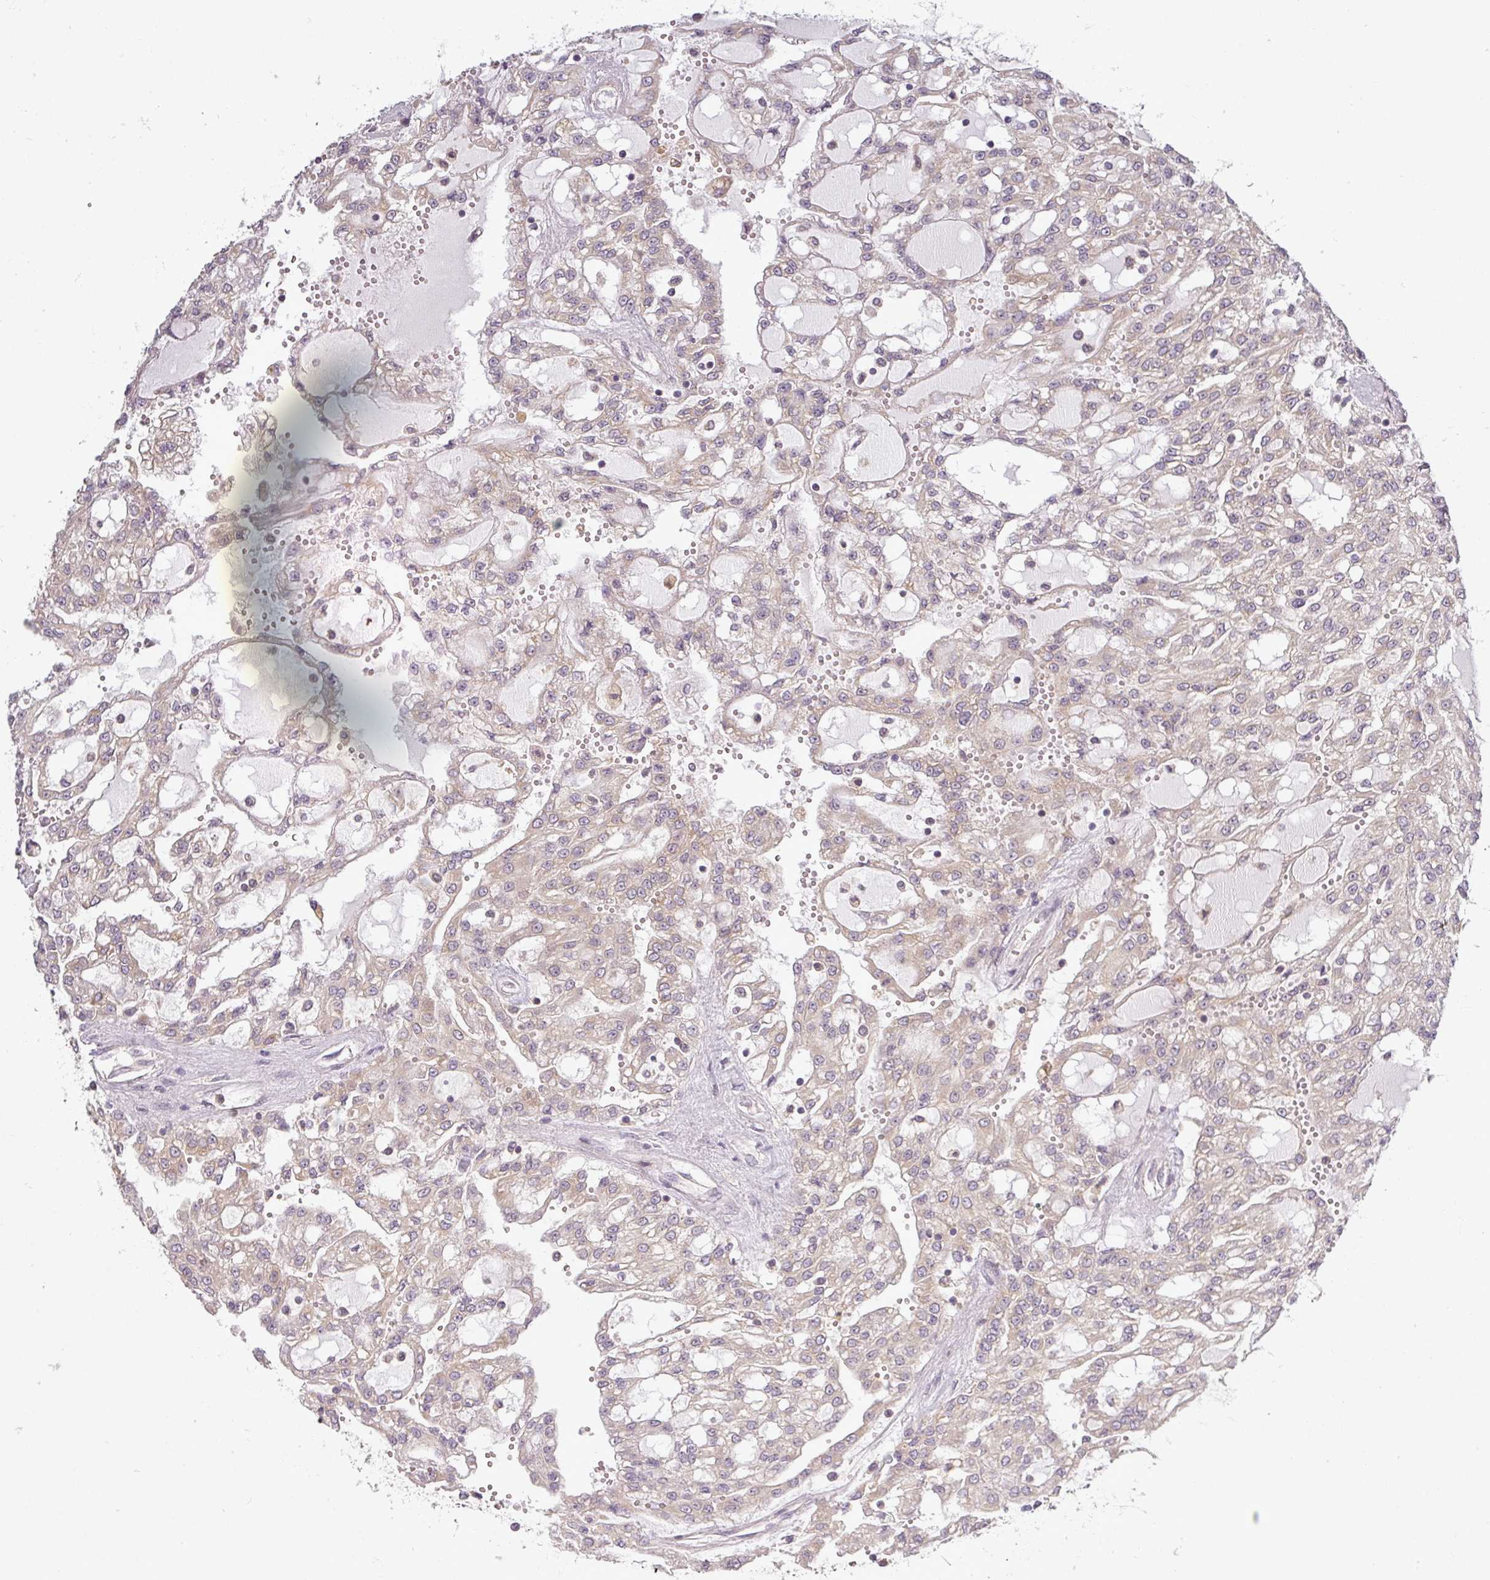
{"staining": {"intensity": "weak", "quantity": "<25%", "location": "cytoplasmic/membranous"}, "tissue": "renal cancer", "cell_type": "Tumor cells", "image_type": "cancer", "snomed": [{"axis": "morphology", "description": "Adenocarcinoma, NOS"}, {"axis": "topography", "description": "Kidney"}], "caption": "This image is of adenocarcinoma (renal) stained with IHC to label a protein in brown with the nuclei are counter-stained blue. There is no expression in tumor cells.", "gene": "NIN", "patient": {"sex": "male", "age": 63}}